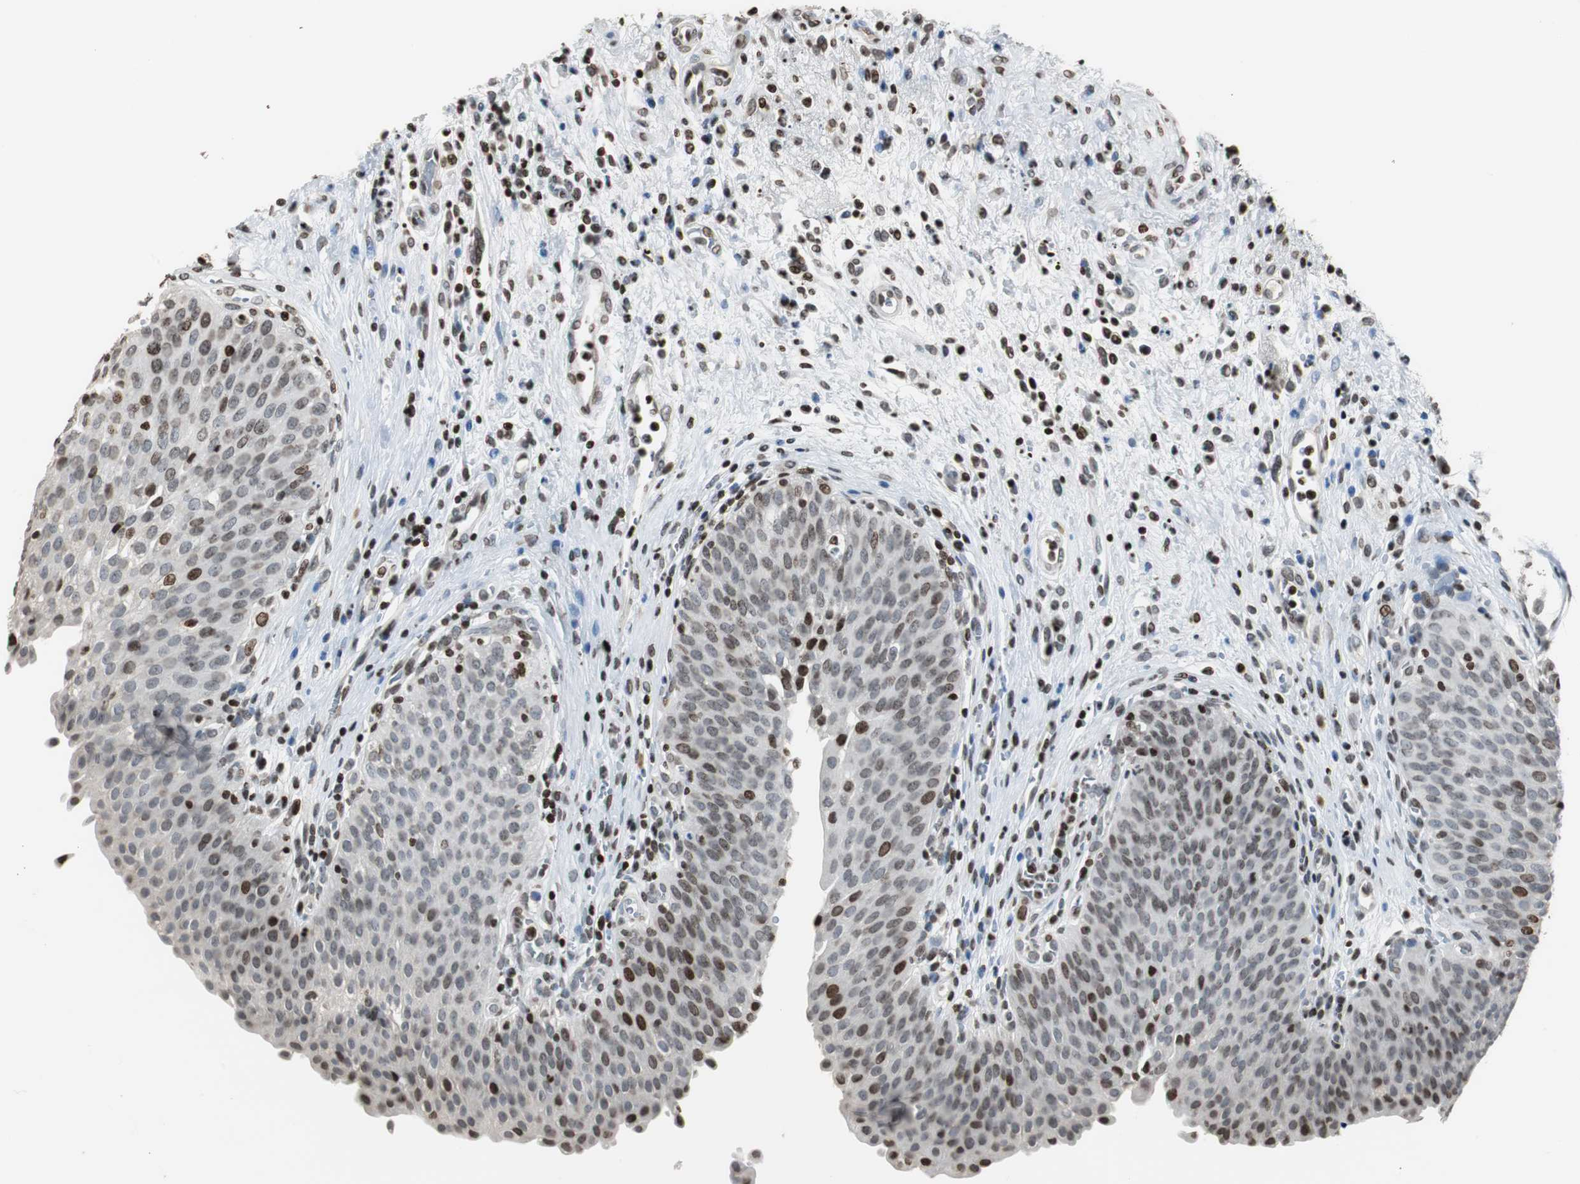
{"staining": {"intensity": "strong", "quantity": "<25%", "location": "nuclear"}, "tissue": "urinary bladder", "cell_type": "Urothelial cells", "image_type": "normal", "snomed": [{"axis": "morphology", "description": "Normal tissue, NOS"}, {"axis": "morphology", "description": "Dysplasia, NOS"}, {"axis": "topography", "description": "Urinary bladder"}], "caption": "Immunohistochemistry histopathology image of benign urinary bladder: human urinary bladder stained using immunohistochemistry demonstrates medium levels of strong protein expression localized specifically in the nuclear of urothelial cells, appearing as a nuclear brown color.", "gene": "PAXIP1", "patient": {"sex": "male", "age": 35}}